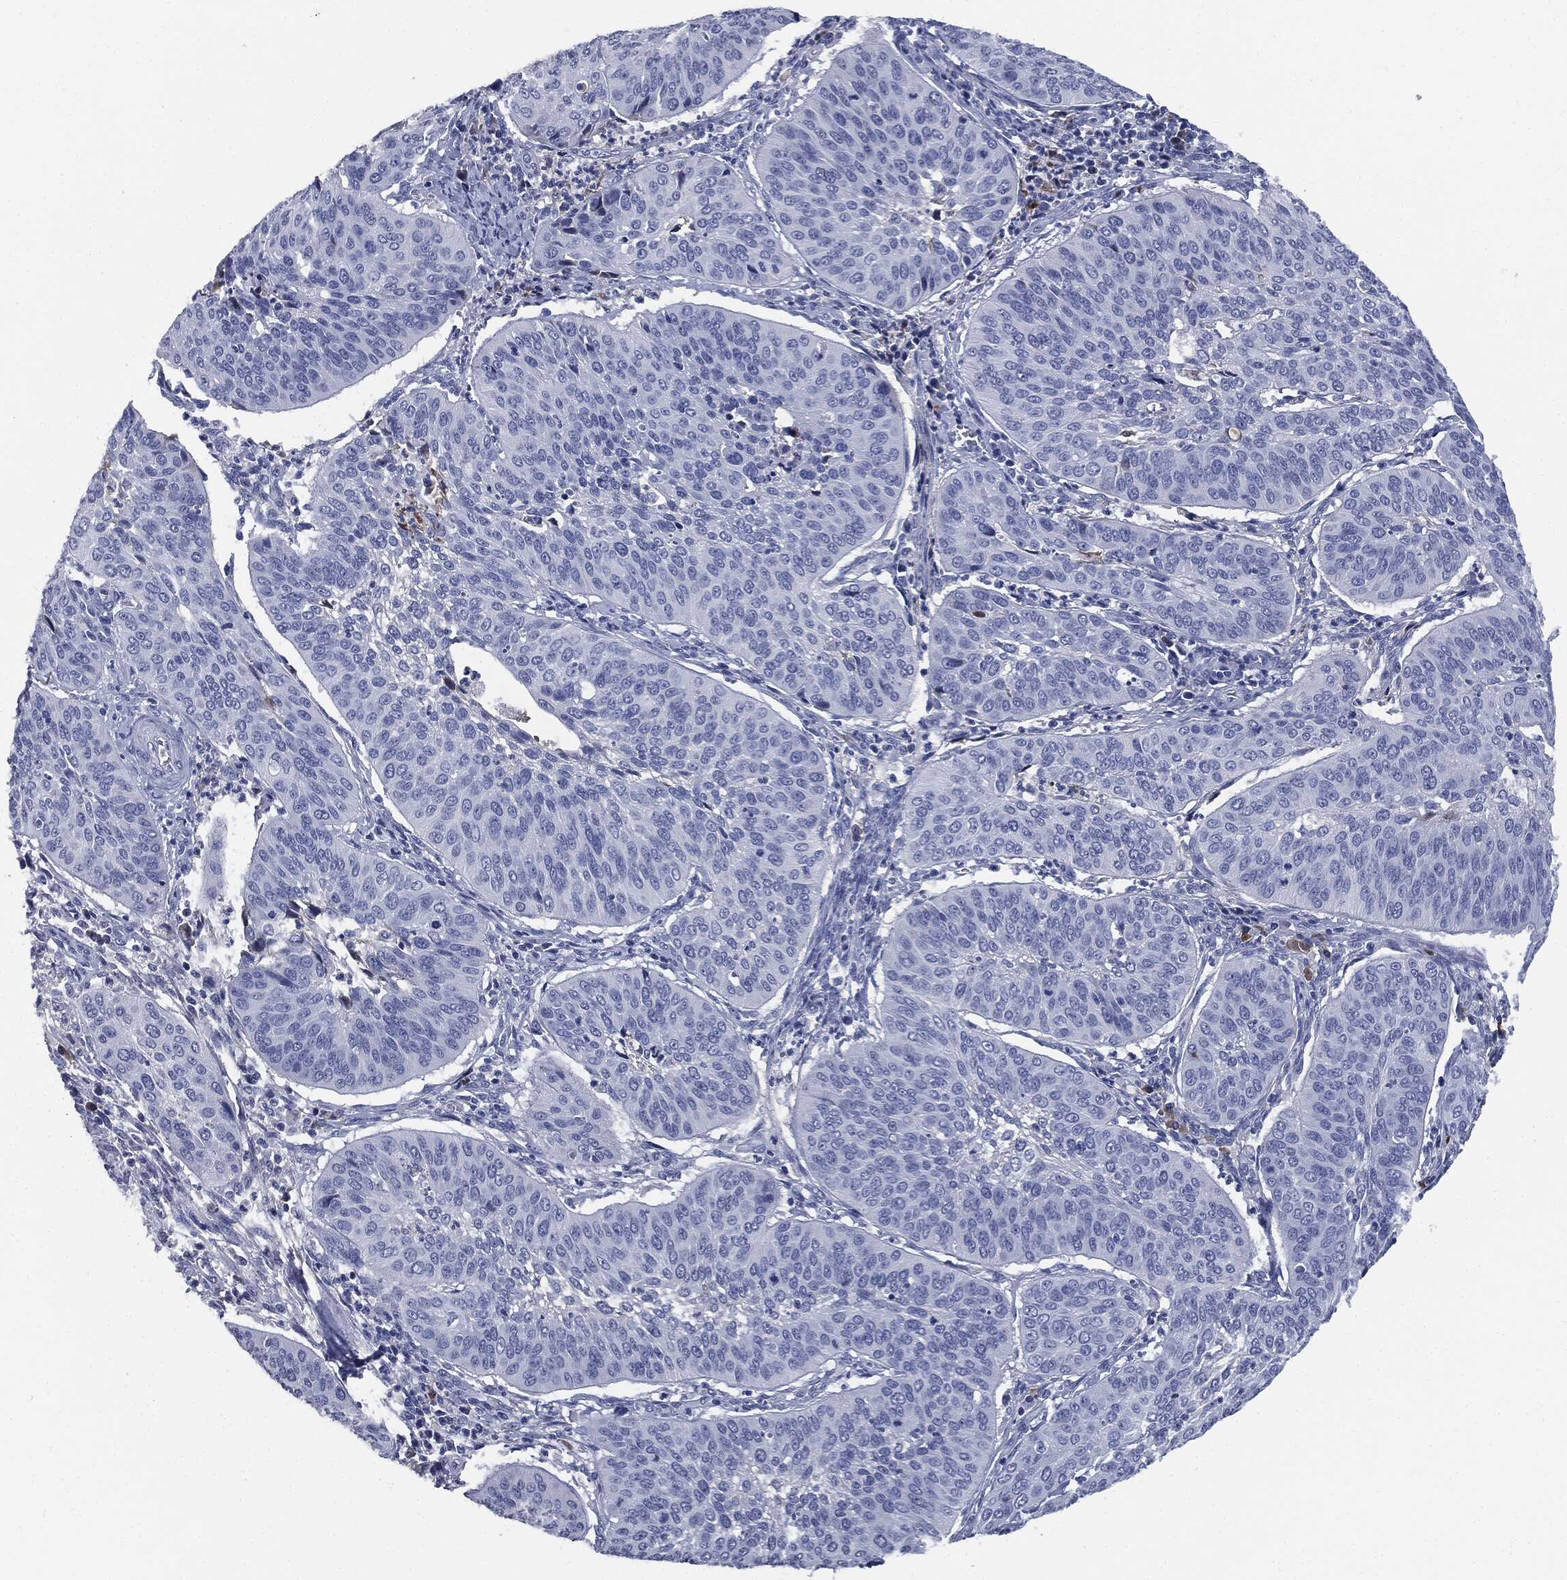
{"staining": {"intensity": "negative", "quantity": "none", "location": "none"}, "tissue": "cervical cancer", "cell_type": "Tumor cells", "image_type": "cancer", "snomed": [{"axis": "morphology", "description": "Normal tissue, NOS"}, {"axis": "morphology", "description": "Squamous cell carcinoma, NOS"}, {"axis": "topography", "description": "Cervix"}], "caption": "DAB immunohistochemical staining of cervical cancer (squamous cell carcinoma) displays no significant expression in tumor cells.", "gene": "SIGLEC7", "patient": {"sex": "female", "age": 39}}